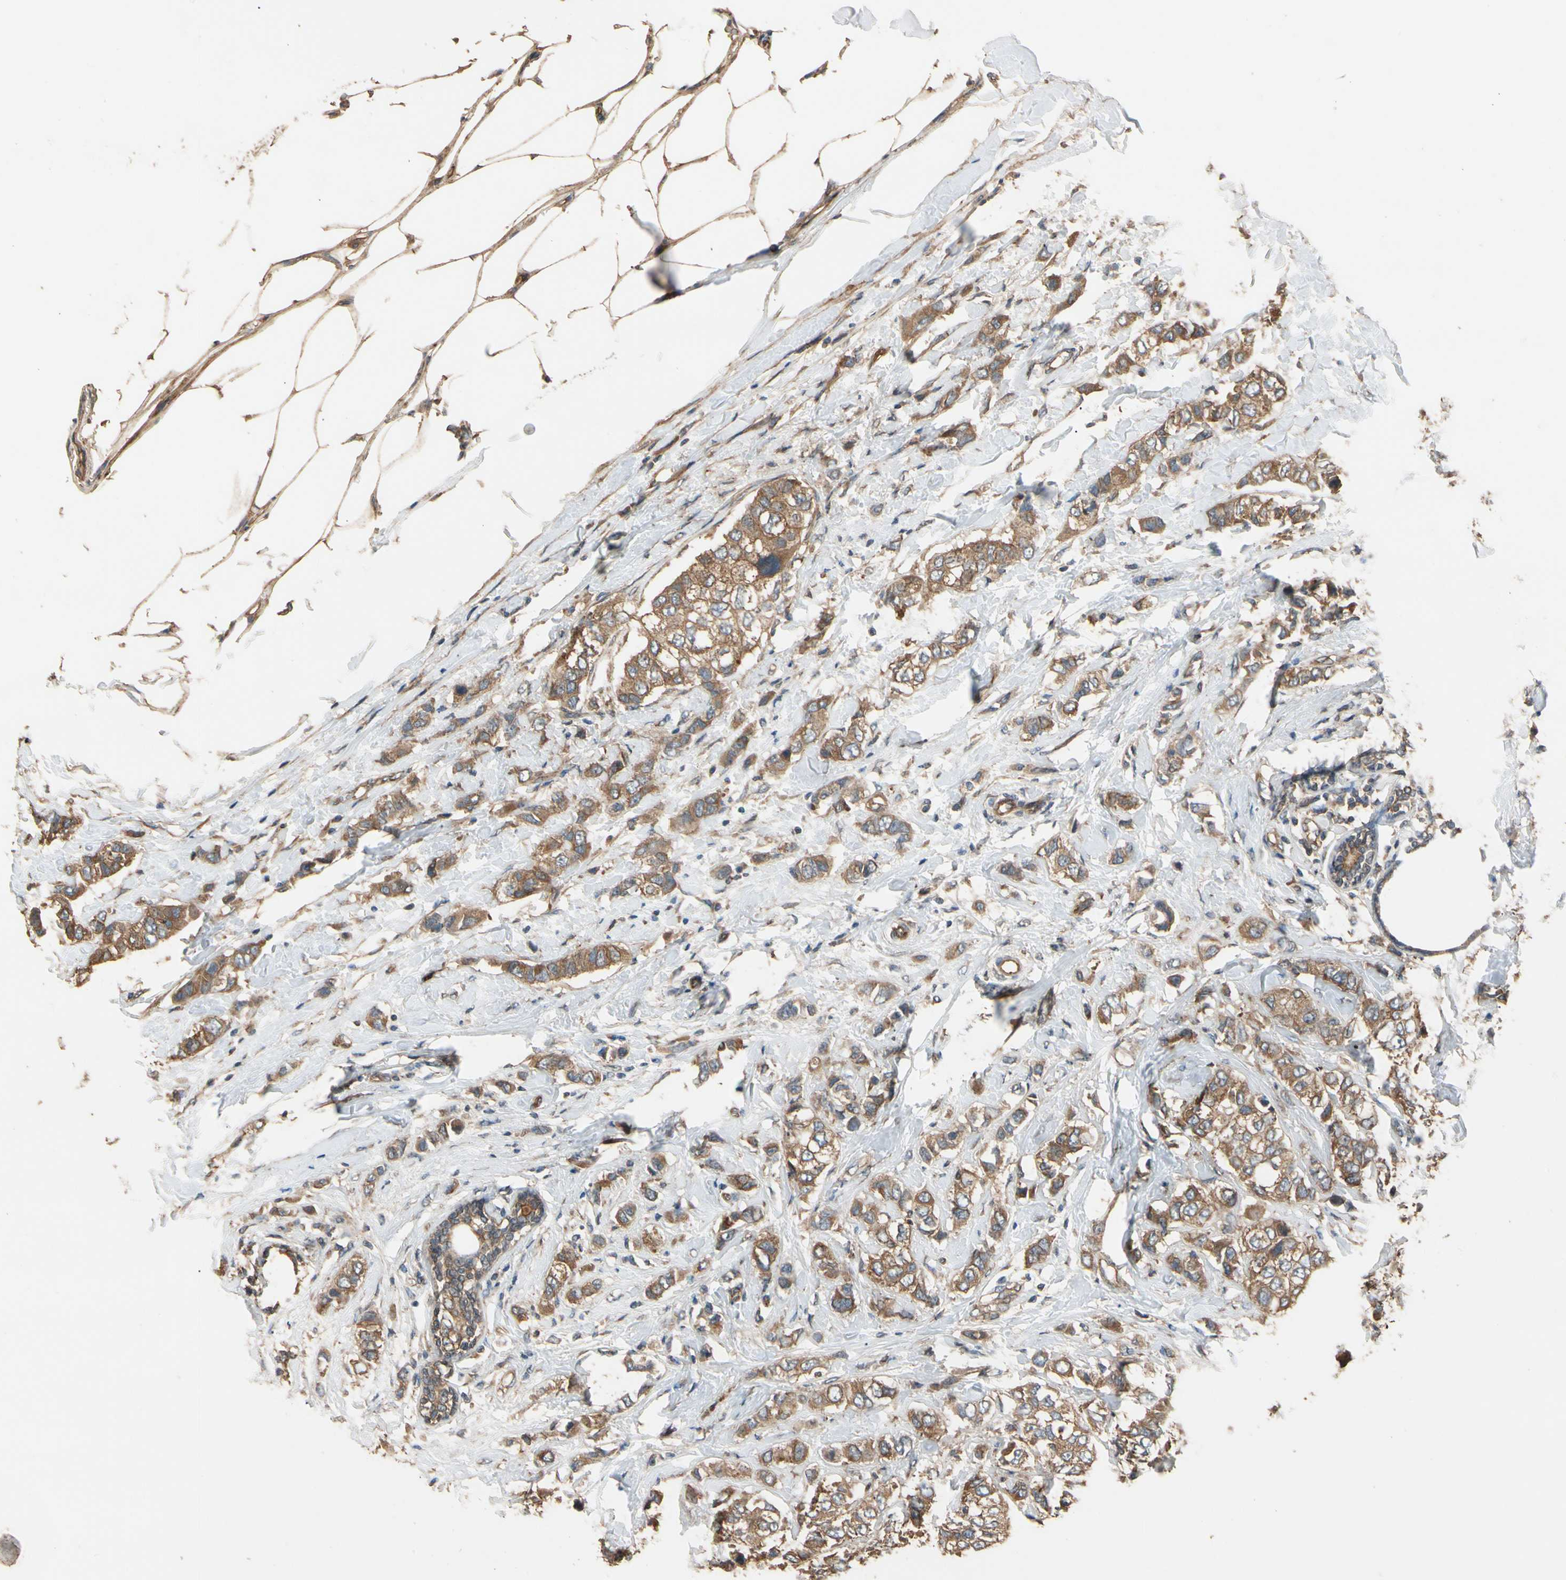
{"staining": {"intensity": "strong", "quantity": ">75%", "location": "cytoplasmic/membranous"}, "tissue": "breast cancer", "cell_type": "Tumor cells", "image_type": "cancer", "snomed": [{"axis": "morphology", "description": "Duct carcinoma"}, {"axis": "topography", "description": "Breast"}], "caption": "Breast intraductal carcinoma stained with a protein marker displays strong staining in tumor cells.", "gene": "MGRN1", "patient": {"sex": "female", "age": 50}}